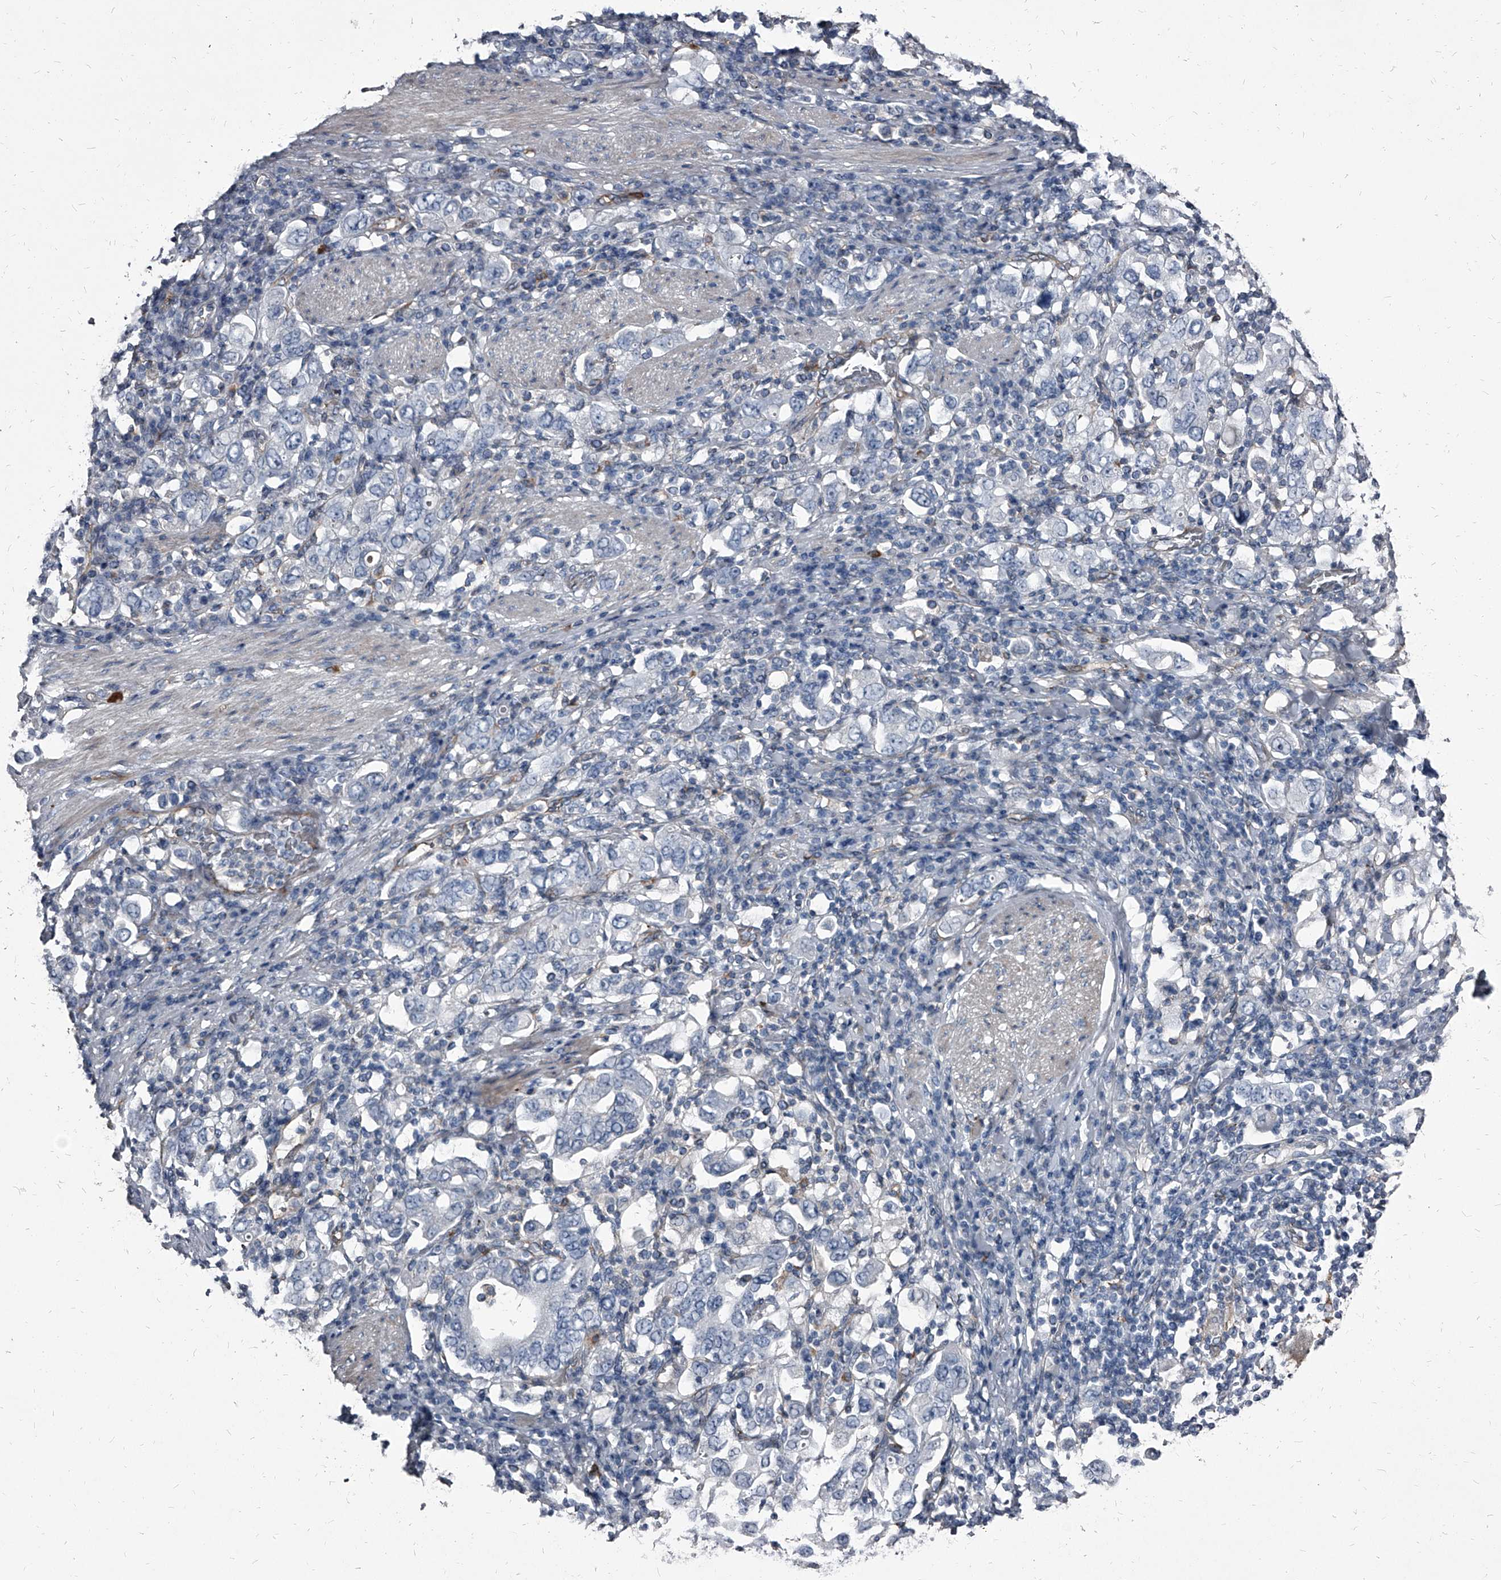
{"staining": {"intensity": "negative", "quantity": "none", "location": "none"}, "tissue": "stomach cancer", "cell_type": "Tumor cells", "image_type": "cancer", "snomed": [{"axis": "morphology", "description": "Adenocarcinoma, NOS"}, {"axis": "topography", "description": "Stomach, upper"}], "caption": "This is a micrograph of IHC staining of stomach cancer, which shows no staining in tumor cells. (DAB IHC, high magnification).", "gene": "PGLYRP3", "patient": {"sex": "male", "age": 62}}